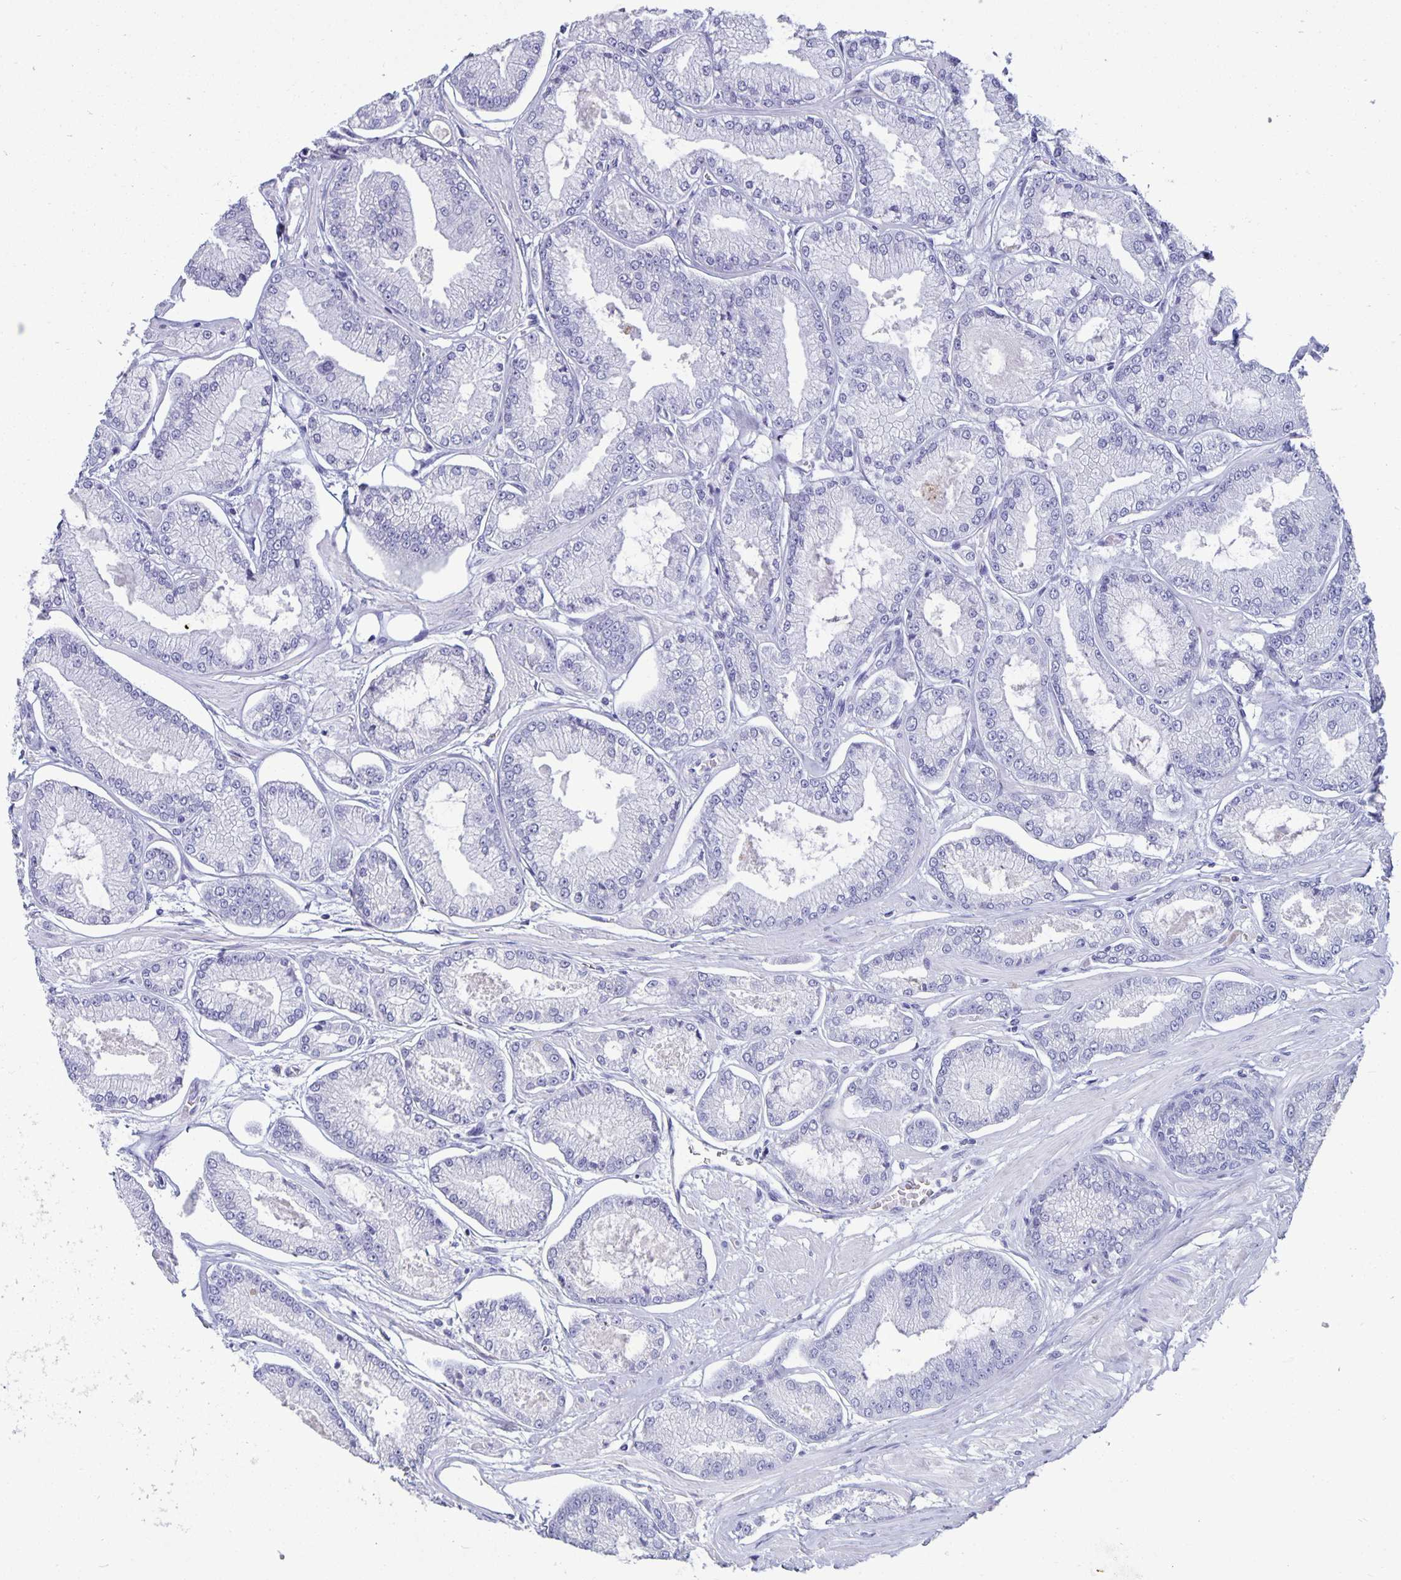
{"staining": {"intensity": "negative", "quantity": "none", "location": "none"}, "tissue": "prostate cancer", "cell_type": "Tumor cells", "image_type": "cancer", "snomed": [{"axis": "morphology", "description": "Adenocarcinoma, Low grade"}, {"axis": "topography", "description": "Prostate"}], "caption": "A high-resolution image shows immunohistochemistry (IHC) staining of low-grade adenocarcinoma (prostate), which displays no significant expression in tumor cells.", "gene": "BPIFA3", "patient": {"sex": "male", "age": 55}}